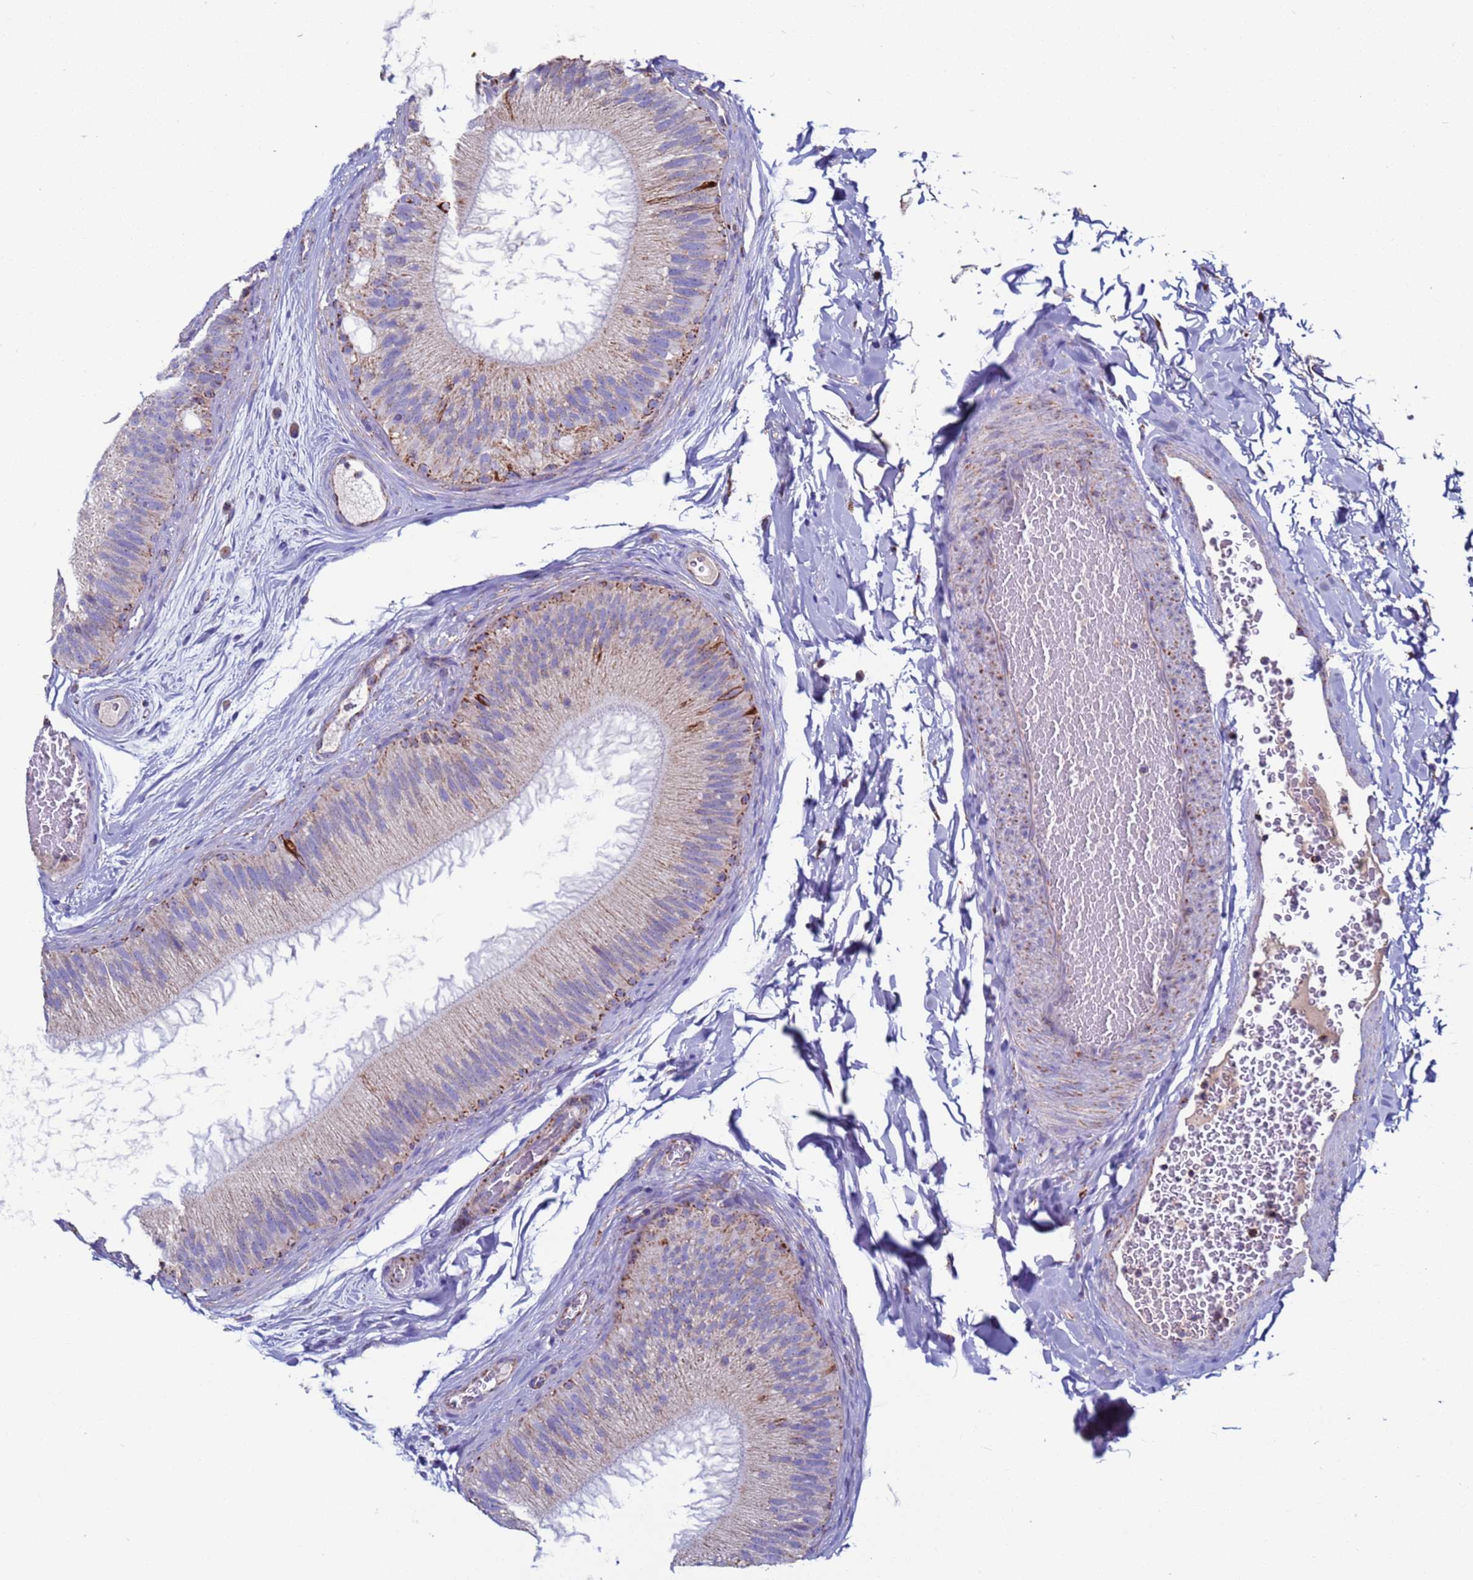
{"staining": {"intensity": "strong", "quantity": "25%-75%", "location": "cytoplasmic/membranous"}, "tissue": "epididymis", "cell_type": "Glandular cells", "image_type": "normal", "snomed": [{"axis": "morphology", "description": "Normal tissue, NOS"}, {"axis": "topography", "description": "Epididymis"}], "caption": "Protein staining of unremarkable epididymis reveals strong cytoplasmic/membranous staining in about 25%-75% of glandular cells.", "gene": "ZBTB39", "patient": {"sex": "male", "age": 45}}